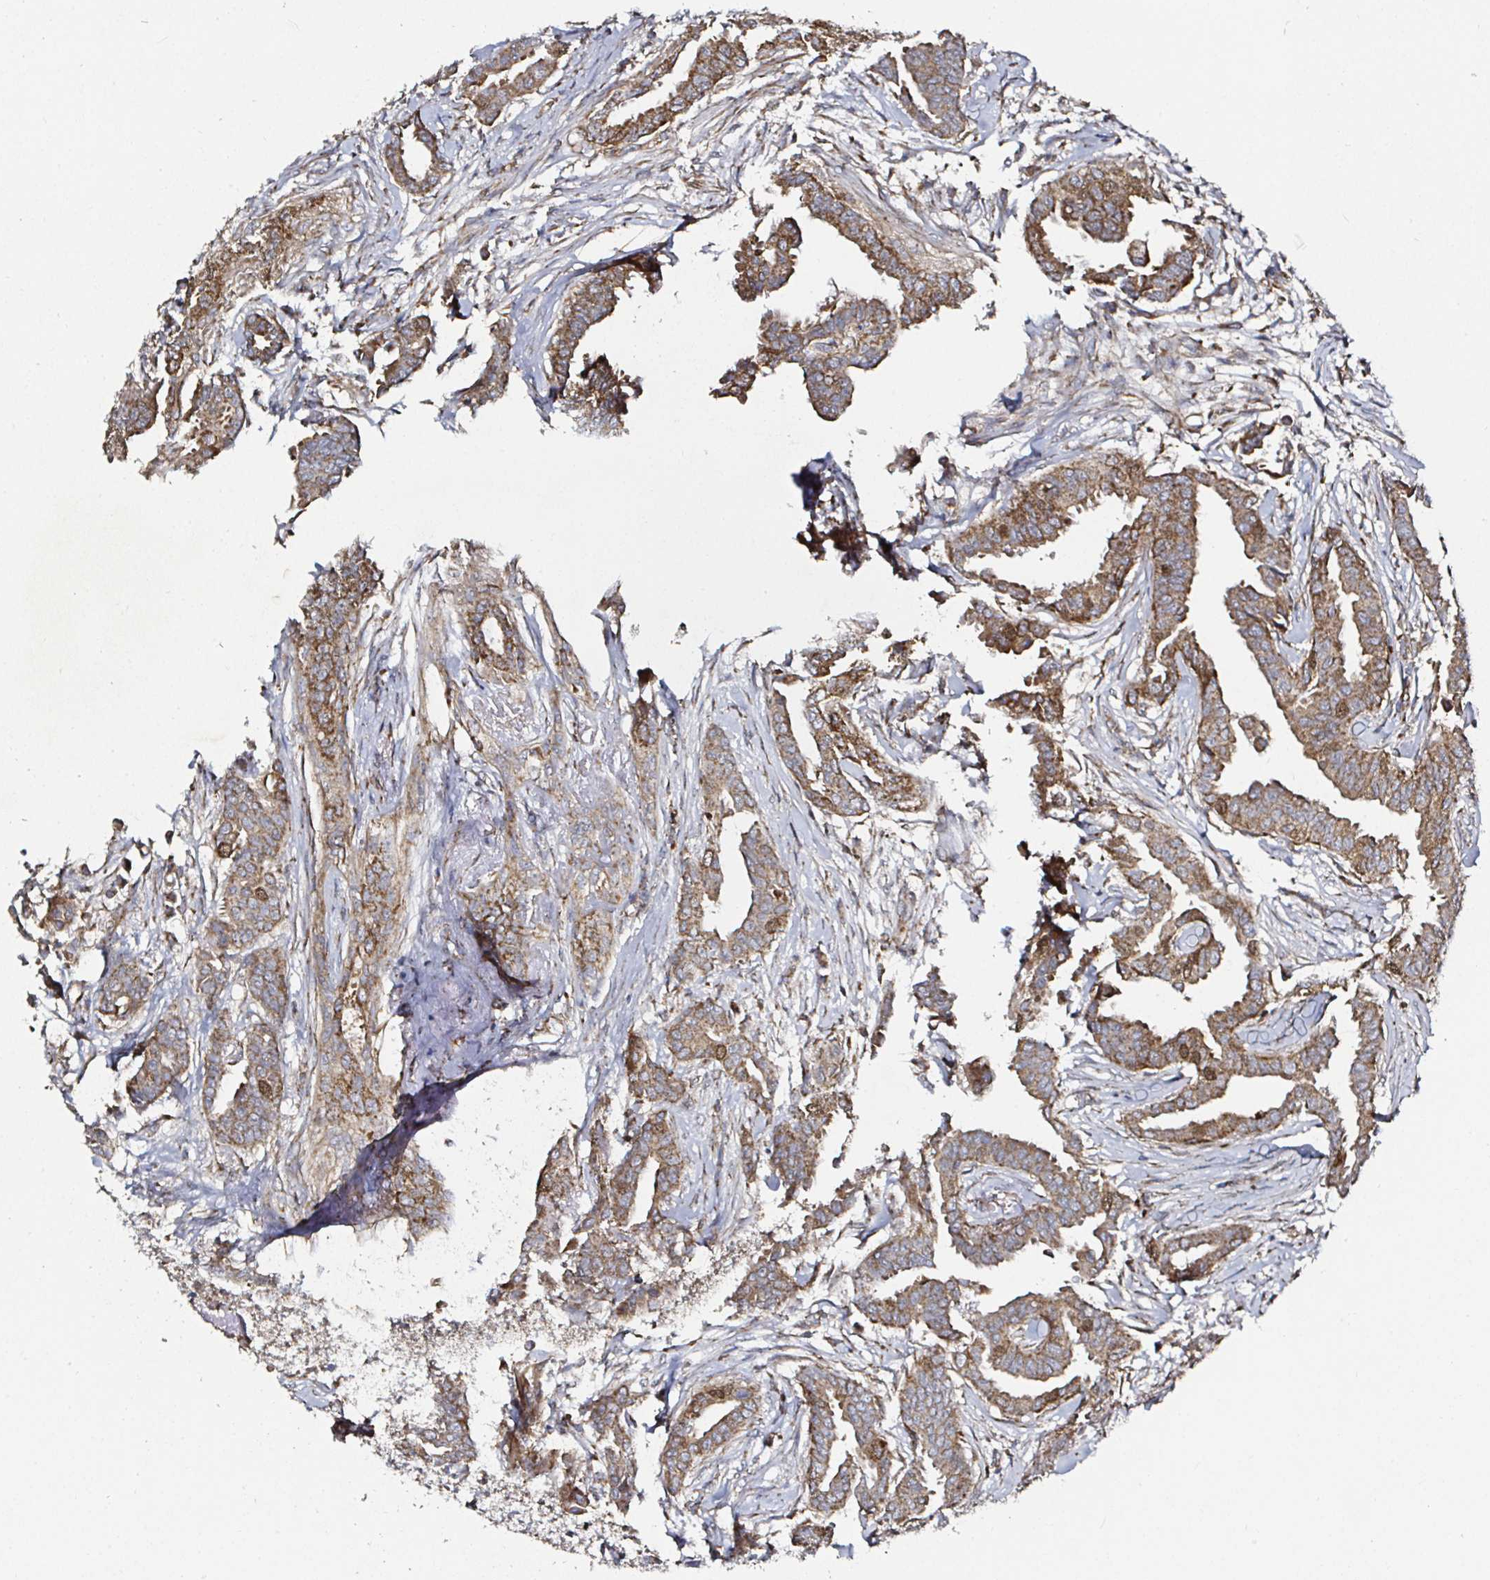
{"staining": {"intensity": "moderate", "quantity": ">75%", "location": "cytoplasmic/membranous"}, "tissue": "breast cancer", "cell_type": "Tumor cells", "image_type": "cancer", "snomed": [{"axis": "morphology", "description": "Duct carcinoma"}, {"axis": "topography", "description": "Breast"}], "caption": "Intraductal carcinoma (breast) tissue displays moderate cytoplasmic/membranous expression in approximately >75% of tumor cells, visualized by immunohistochemistry. (DAB IHC, brown staining for protein, blue staining for nuclei).", "gene": "ATAD3B", "patient": {"sex": "female", "age": 45}}